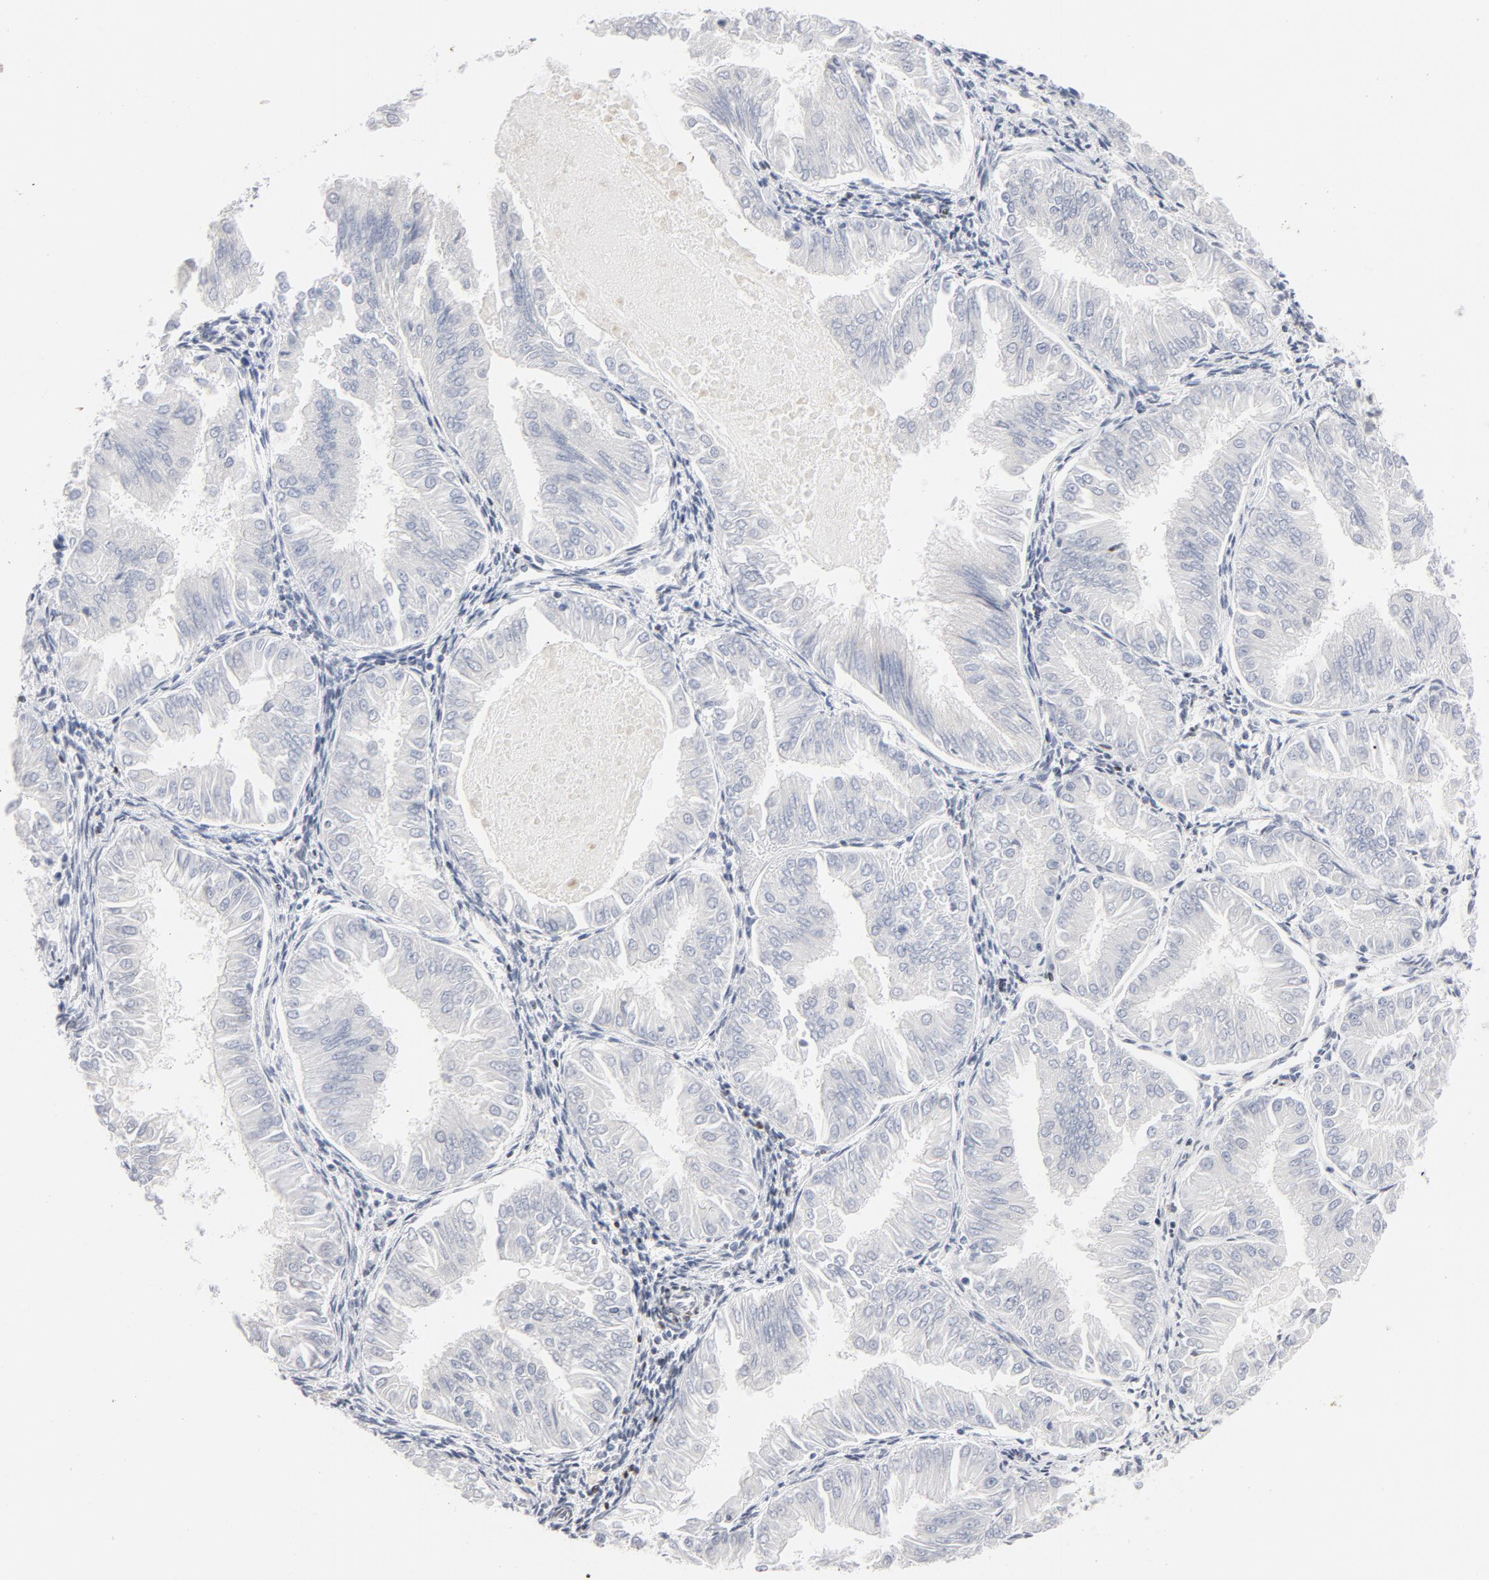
{"staining": {"intensity": "negative", "quantity": "none", "location": "none"}, "tissue": "endometrial cancer", "cell_type": "Tumor cells", "image_type": "cancer", "snomed": [{"axis": "morphology", "description": "Adenocarcinoma, NOS"}, {"axis": "topography", "description": "Endometrium"}], "caption": "Immunohistochemical staining of endometrial cancer (adenocarcinoma) displays no significant positivity in tumor cells. The staining is performed using DAB (3,3'-diaminobenzidine) brown chromogen with nuclei counter-stained in using hematoxylin.", "gene": "NFIC", "patient": {"sex": "female", "age": 53}}